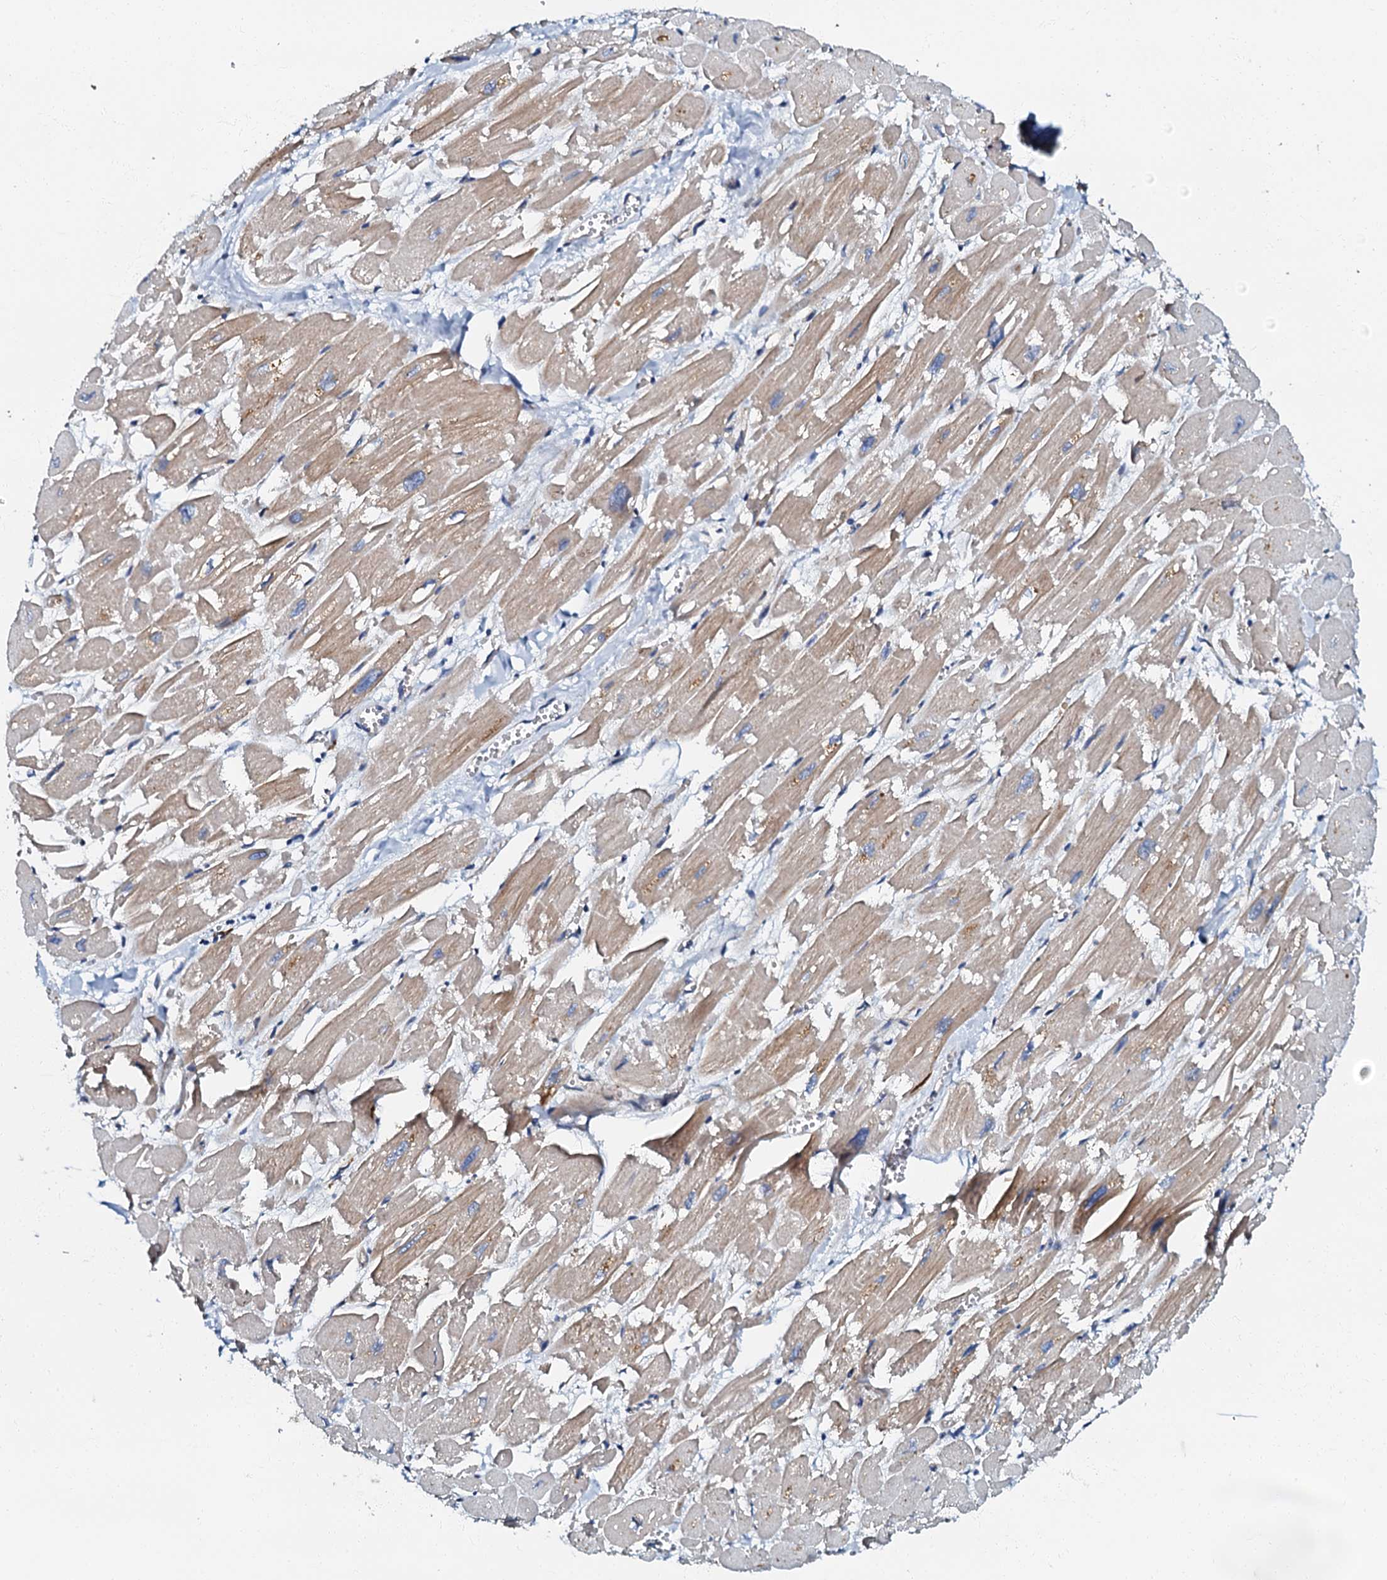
{"staining": {"intensity": "weak", "quantity": "25%-75%", "location": "none"}, "tissue": "heart muscle", "cell_type": "Cardiomyocytes", "image_type": "normal", "snomed": [{"axis": "morphology", "description": "Normal tissue, NOS"}, {"axis": "topography", "description": "Heart"}], "caption": "High-magnification brightfield microscopy of benign heart muscle stained with DAB (brown) and counterstained with hematoxylin (blue). cardiomyocytes exhibit weak None staining is appreciated in about25%-75% of cells. The staining was performed using DAB (3,3'-diaminobenzidine), with brown indicating positive protein expression. Nuclei are stained blue with hematoxylin.", "gene": "OLAH", "patient": {"sex": "male", "age": 54}}